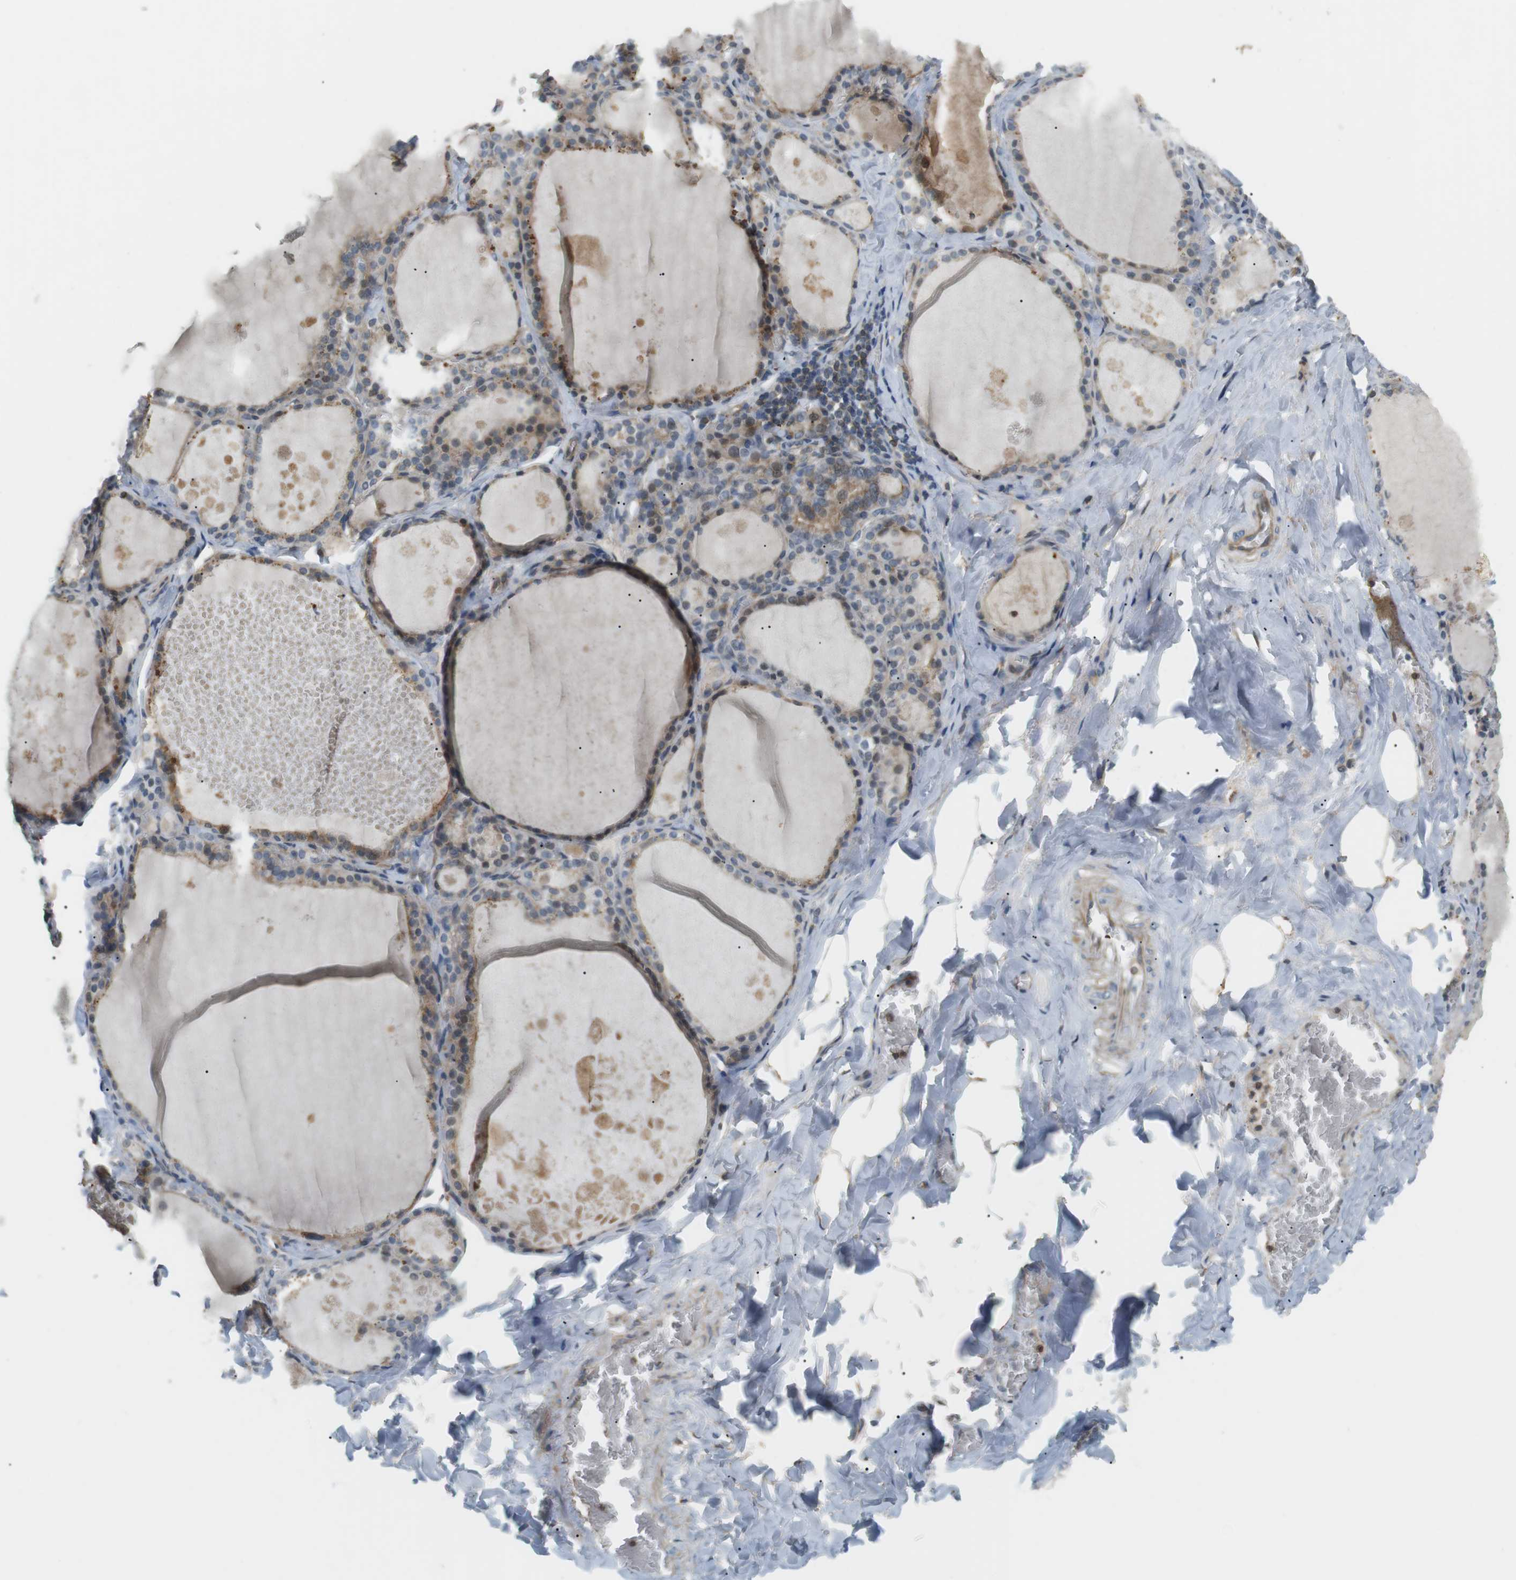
{"staining": {"intensity": "moderate", "quantity": ">75%", "location": "cytoplasmic/membranous"}, "tissue": "thyroid gland", "cell_type": "Glandular cells", "image_type": "normal", "snomed": [{"axis": "morphology", "description": "Normal tissue, NOS"}, {"axis": "topography", "description": "Thyroid gland"}], "caption": "Brown immunohistochemical staining in benign human thyroid gland reveals moderate cytoplasmic/membranous positivity in about >75% of glandular cells. (DAB (3,3'-diaminobenzidine) = brown stain, brightfield microscopy at high magnification).", "gene": "P2RY1", "patient": {"sex": "male", "age": 56}}